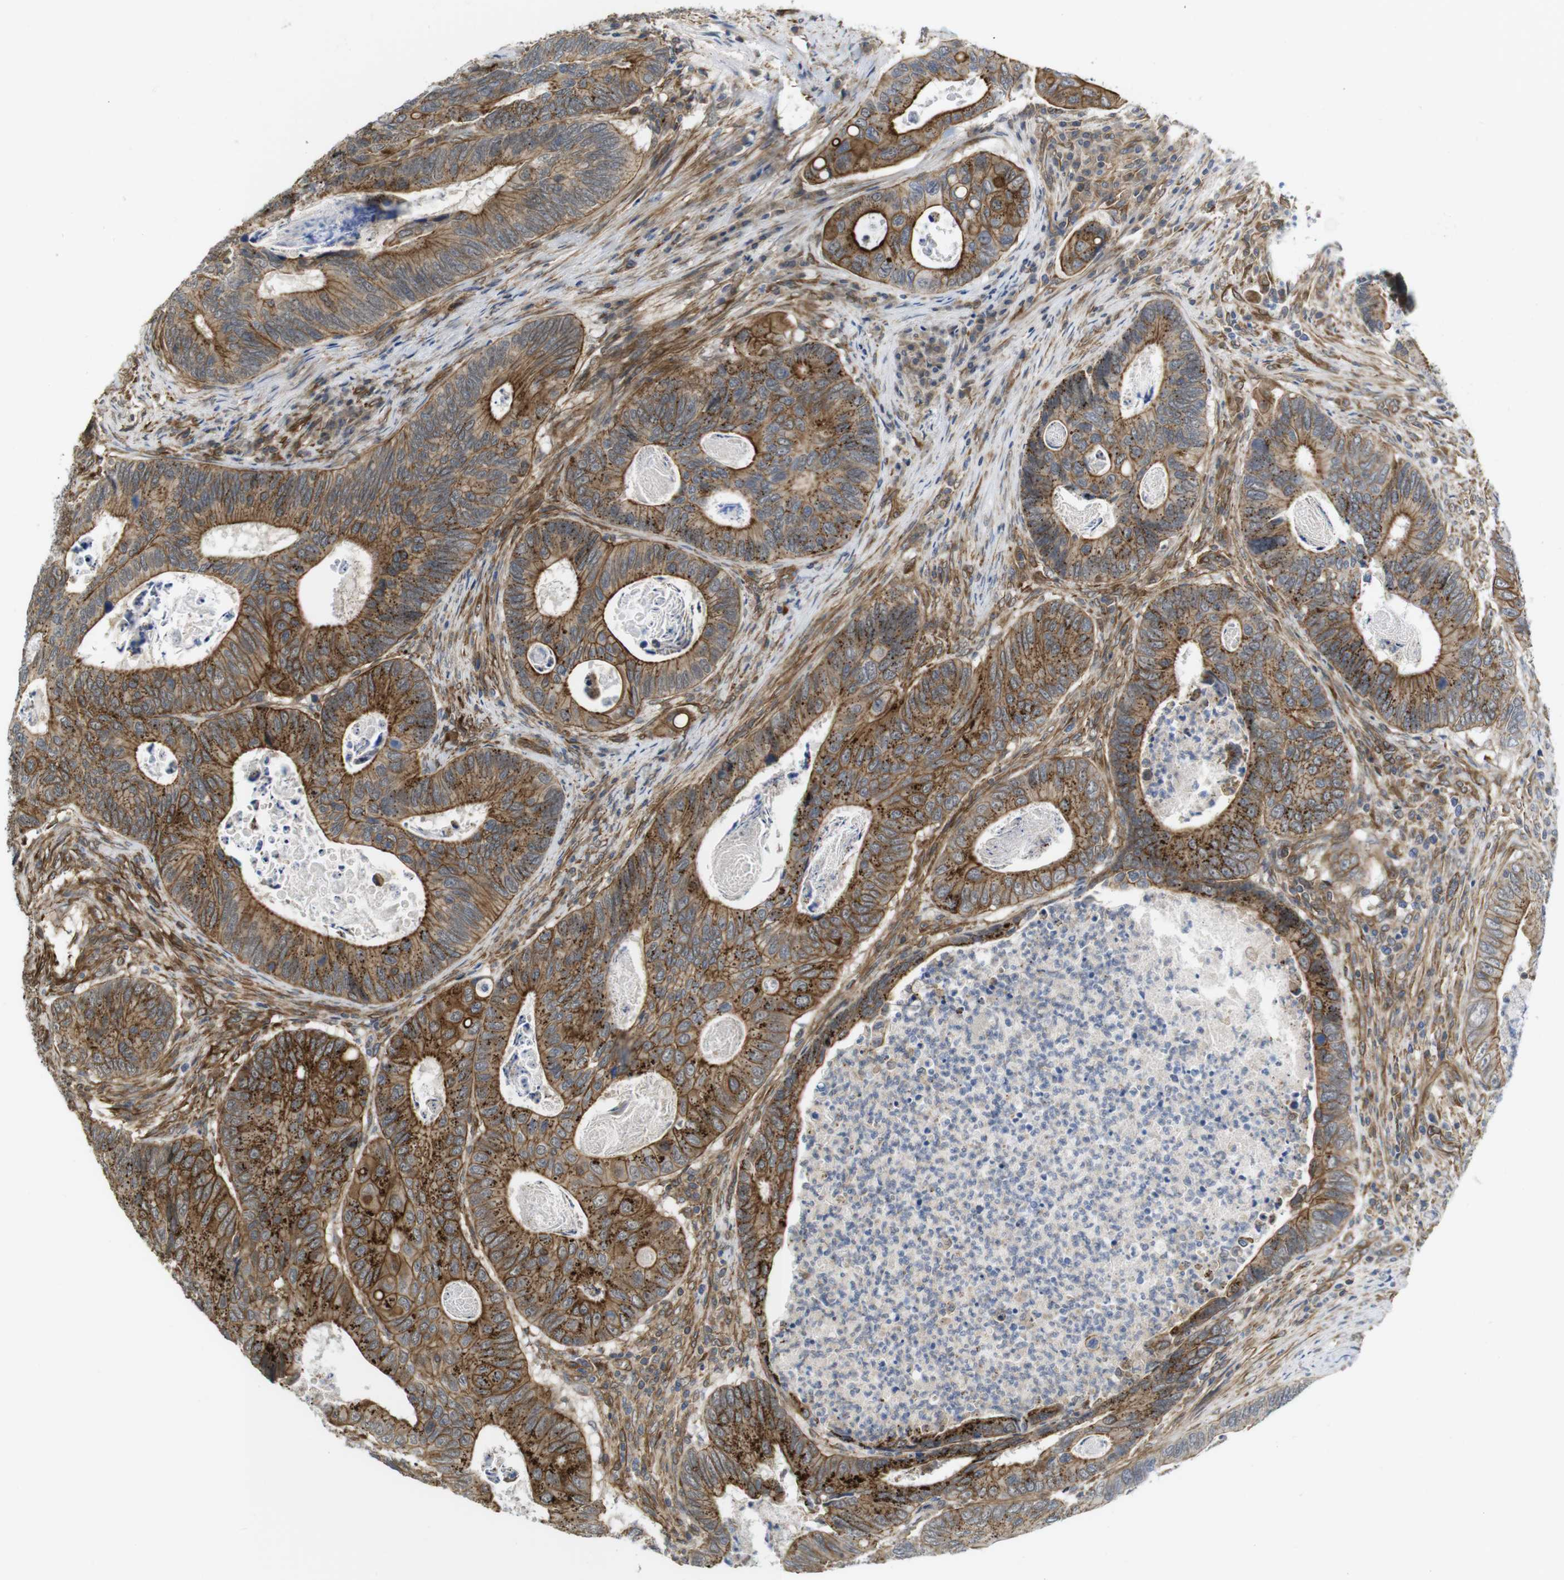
{"staining": {"intensity": "strong", "quantity": ">75%", "location": "cytoplasmic/membranous"}, "tissue": "colorectal cancer", "cell_type": "Tumor cells", "image_type": "cancer", "snomed": [{"axis": "morphology", "description": "Inflammation, NOS"}, {"axis": "morphology", "description": "Adenocarcinoma, NOS"}, {"axis": "topography", "description": "Colon"}], "caption": "Colorectal adenocarcinoma stained for a protein reveals strong cytoplasmic/membranous positivity in tumor cells. (Brightfield microscopy of DAB IHC at high magnification).", "gene": "ZDHHC5", "patient": {"sex": "male", "age": 72}}